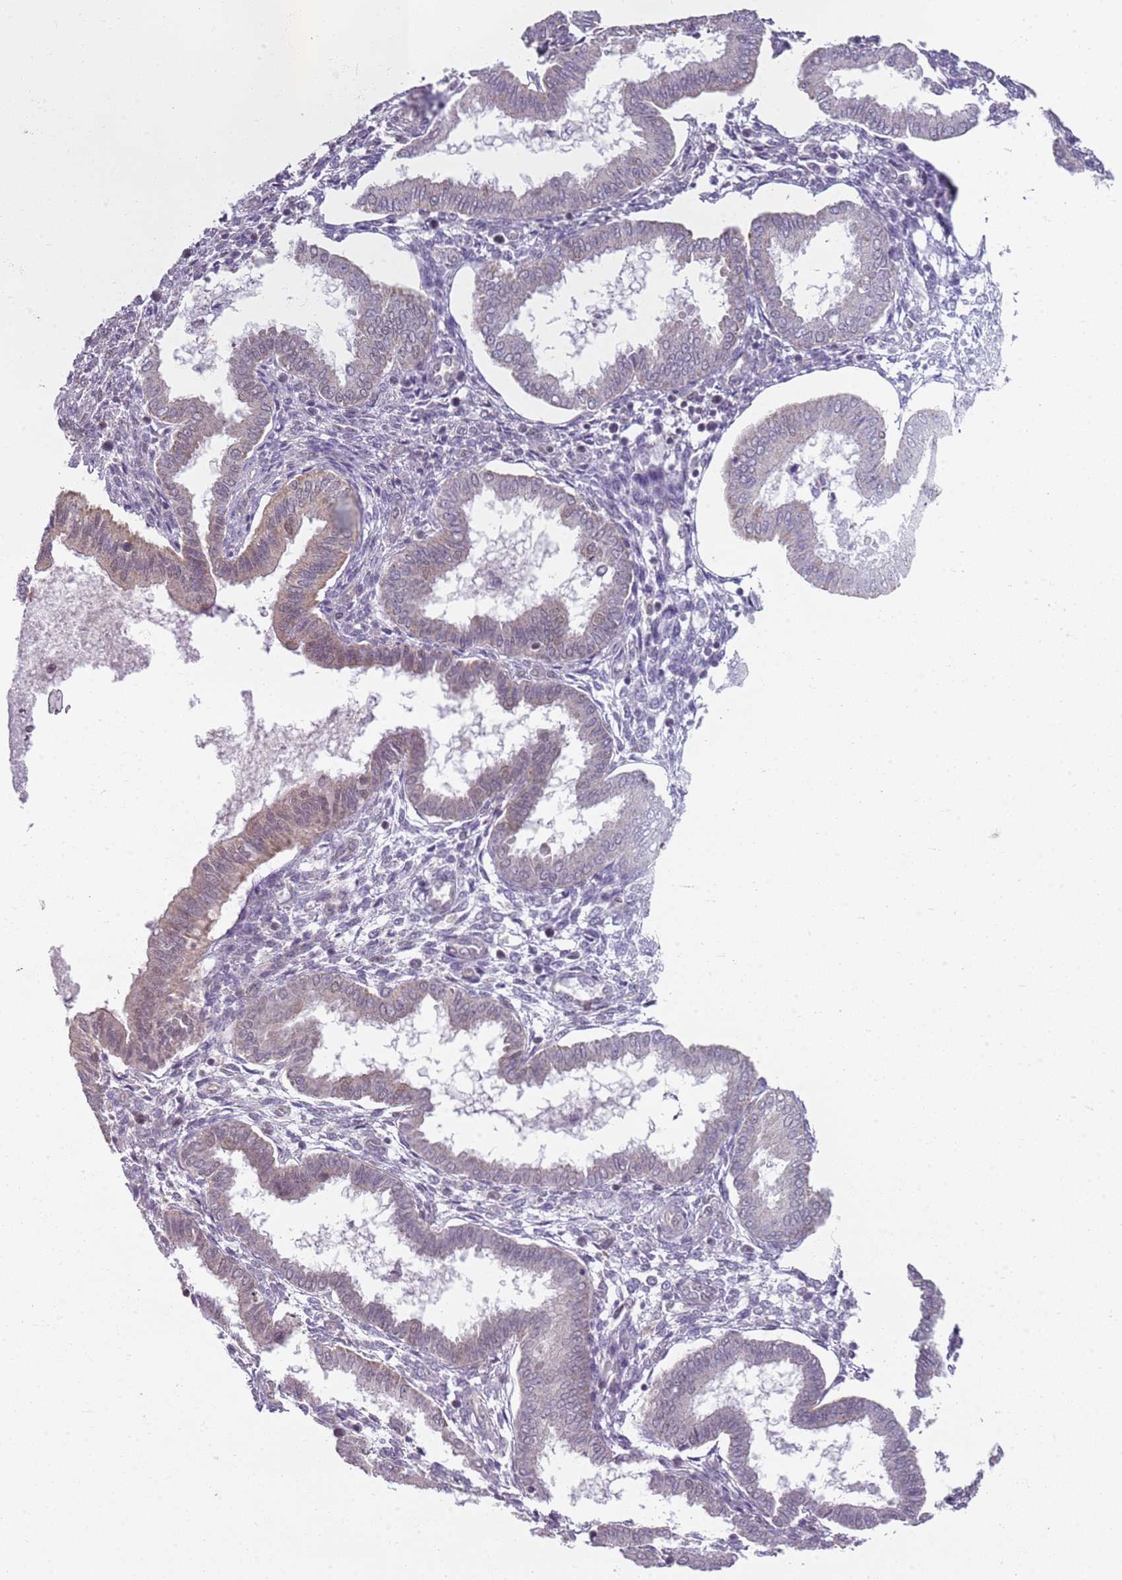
{"staining": {"intensity": "negative", "quantity": "none", "location": "none"}, "tissue": "endometrium", "cell_type": "Cells in endometrial stroma", "image_type": "normal", "snomed": [{"axis": "morphology", "description": "Normal tissue, NOS"}, {"axis": "topography", "description": "Endometrium"}], "caption": "An image of endometrium stained for a protein exhibits no brown staining in cells in endometrial stroma. (Brightfield microscopy of DAB (3,3'-diaminobenzidine) immunohistochemistry (IHC) at high magnification).", "gene": "SMARCAL1", "patient": {"sex": "female", "age": 24}}